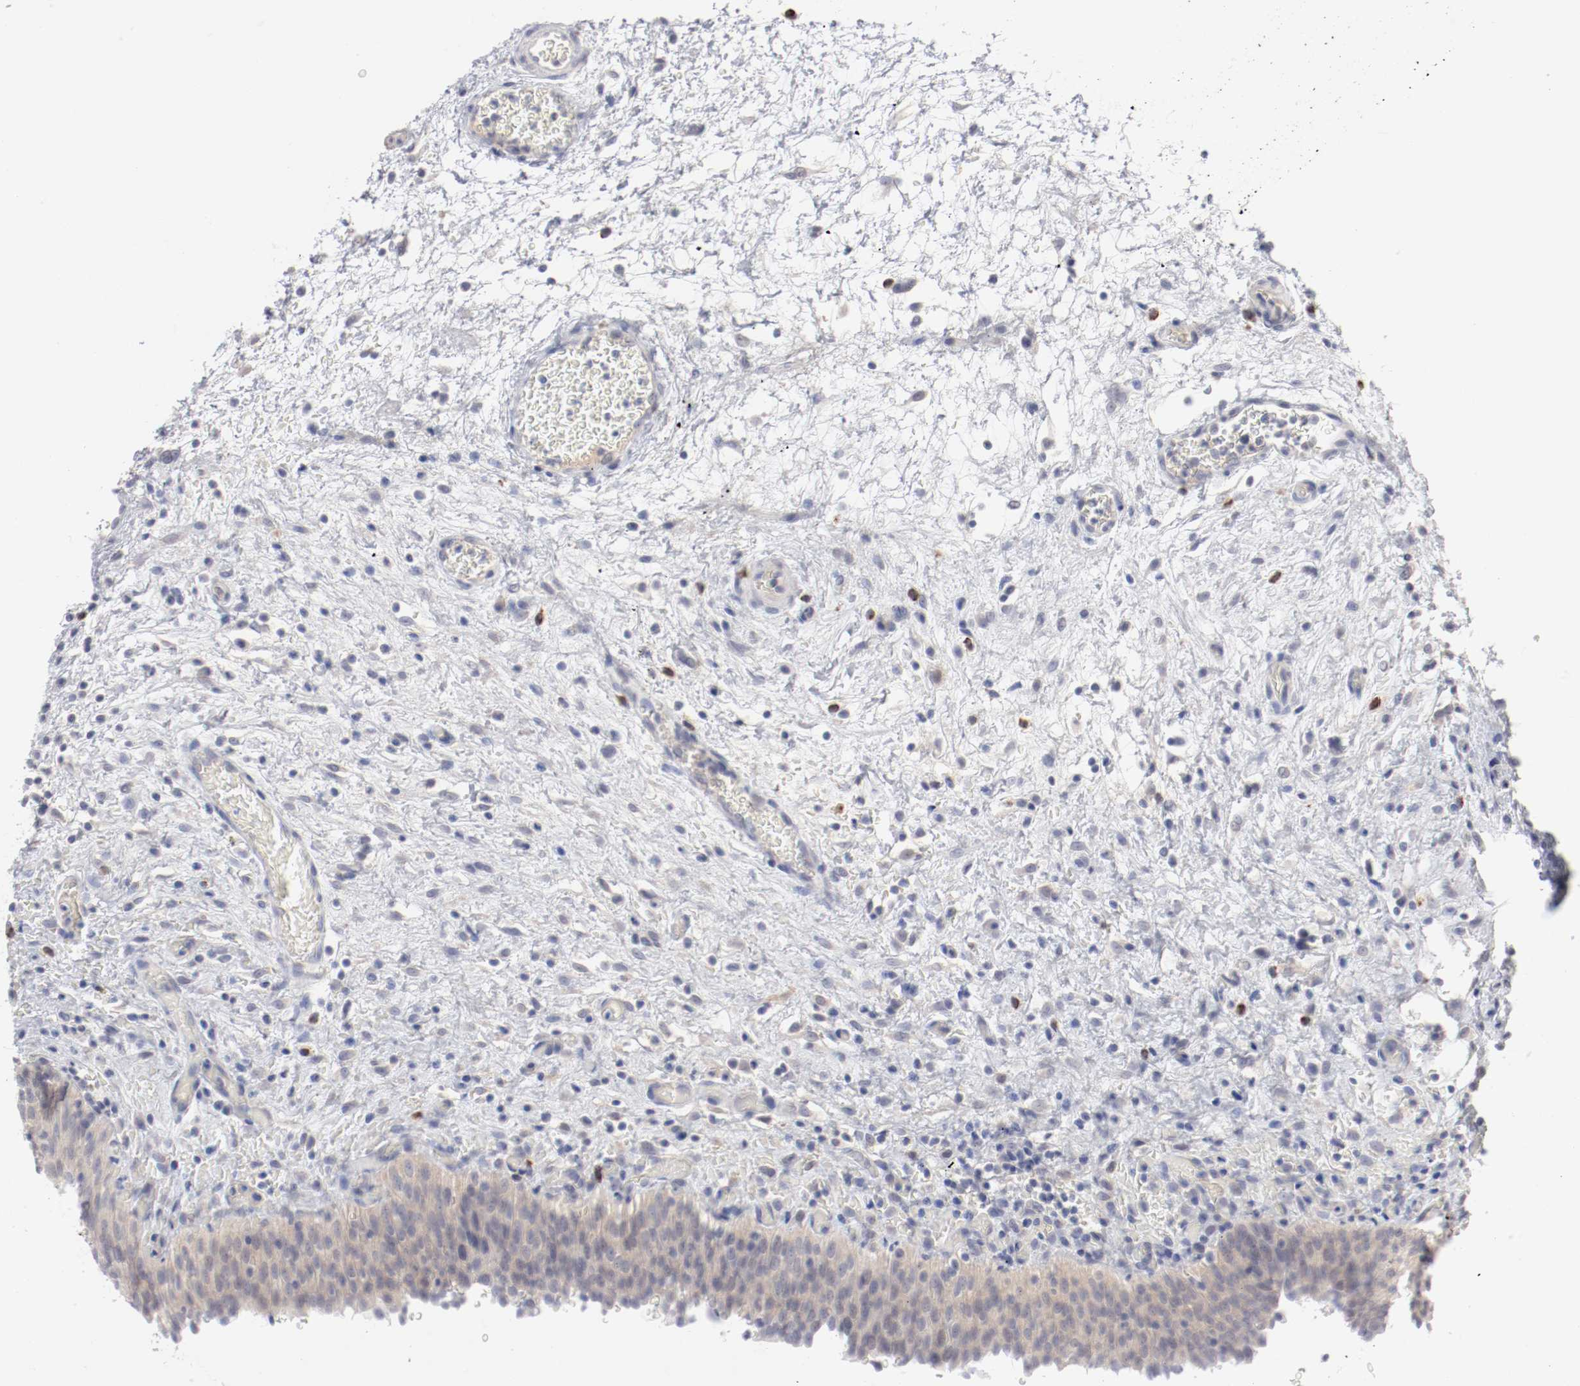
{"staining": {"intensity": "weak", "quantity": ">75%", "location": "cytoplasmic/membranous"}, "tissue": "urinary bladder", "cell_type": "Urothelial cells", "image_type": "normal", "snomed": [{"axis": "morphology", "description": "Normal tissue, NOS"}, {"axis": "topography", "description": "Urinary bladder"}], "caption": "High-power microscopy captured an IHC micrograph of unremarkable urinary bladder, revealing weak cytoplasmic/membranous positivity in approximately >75% of urothelial cells.", "gene": "SH3BGR", "patient": {"sex": "male", "age": 51}}